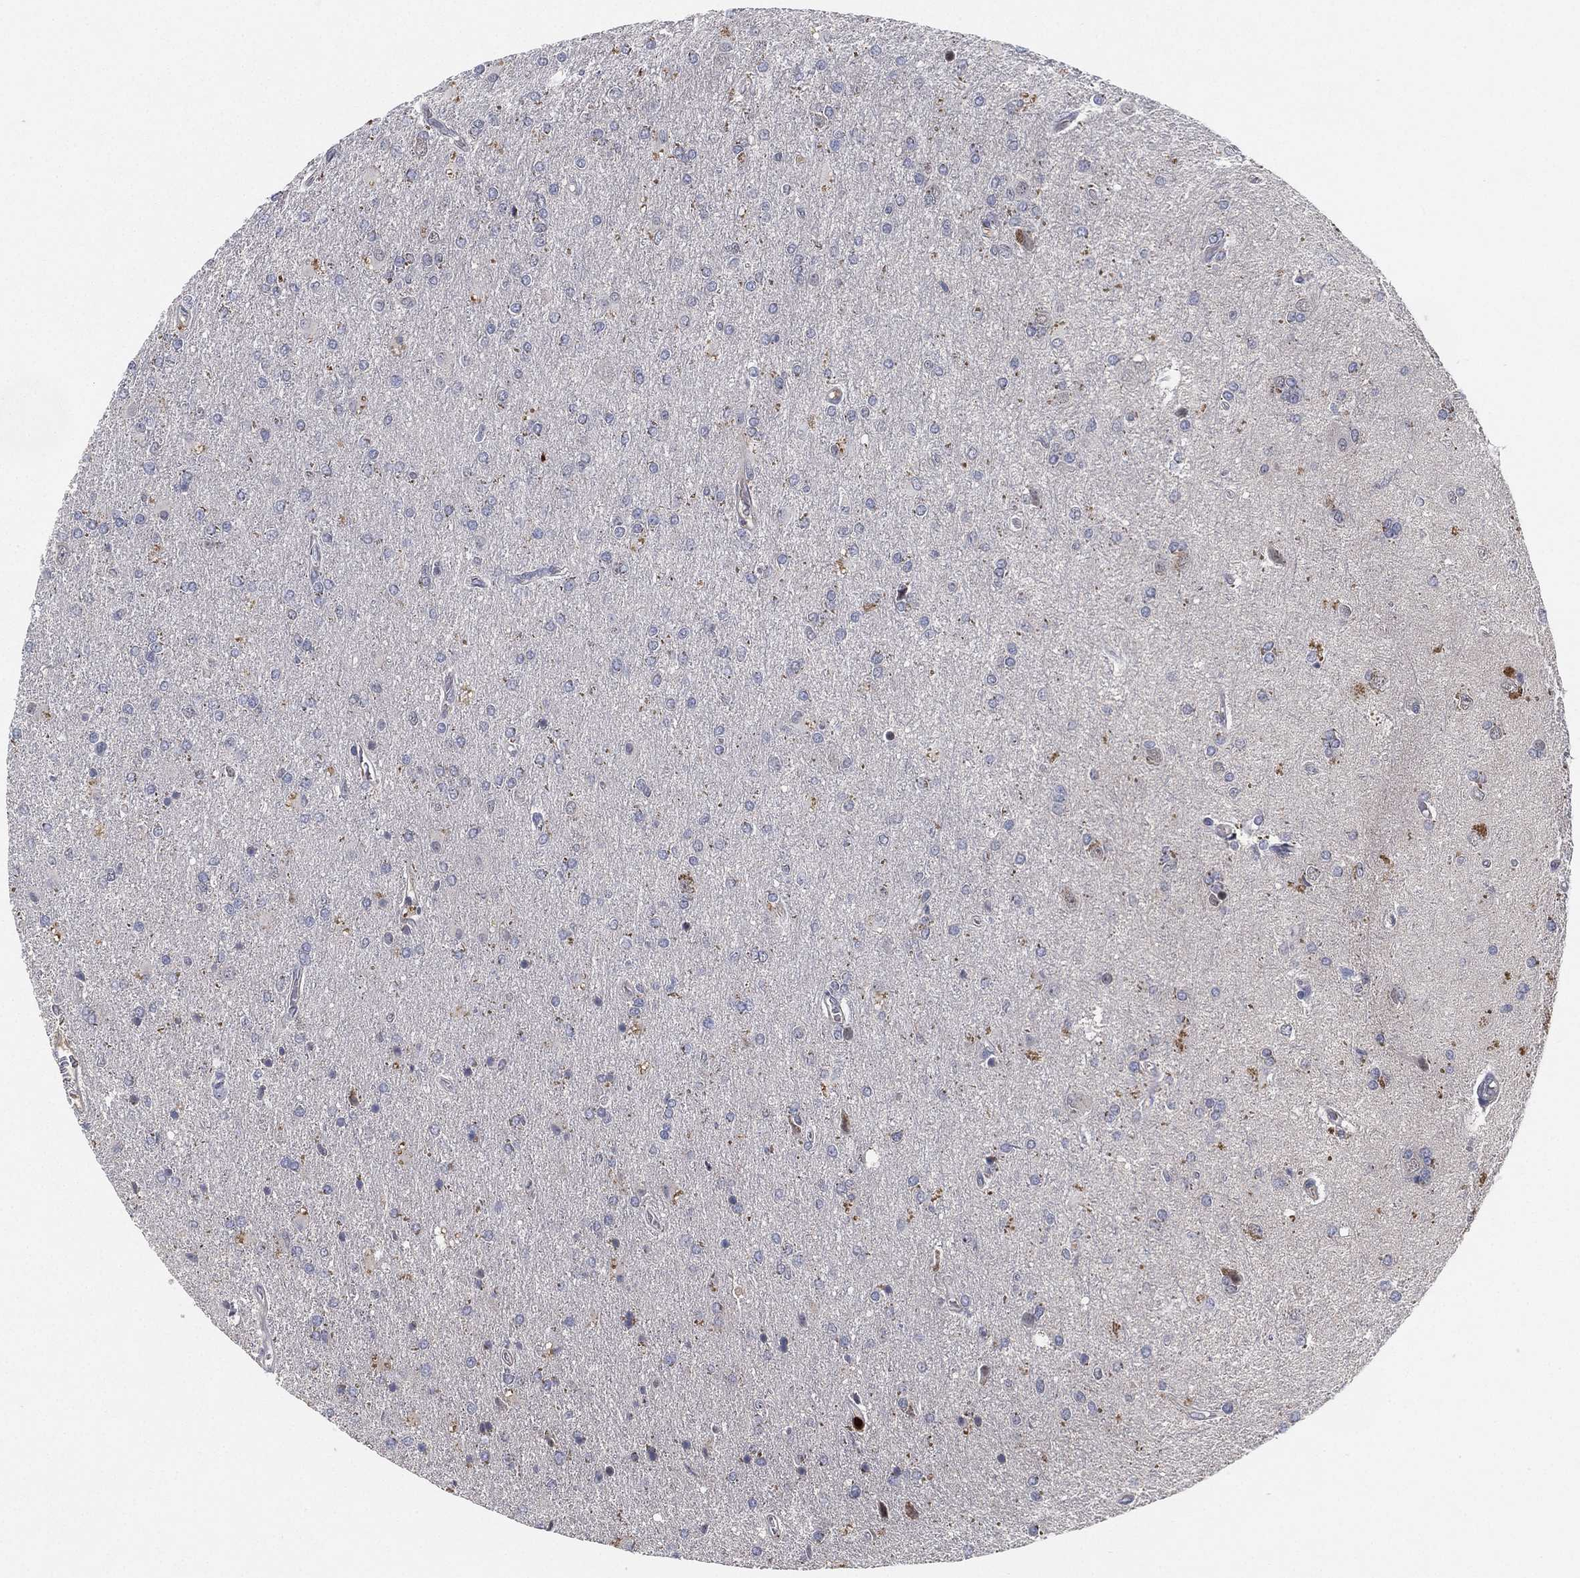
{"staining": {"intensity": "negative", "quantity": "none", "location": "none"}, "tissue": "glioma", "cell_type": "Tumor cells", "image_type": "cancer", "snomed": [{"axis": "morphology", "description": "Glioma, malignant, High grade"}, {"axis": "topography", "description": "Cerebral cortex"}], "caption": "DAB (3,3'-diaminobenzidine) immunohistochemical staining of human malignant high-grade glioma reveals no significant staining in tumor cells.", "gene": "CFAP251", "patient": {"sex": "male", "age": 70}}